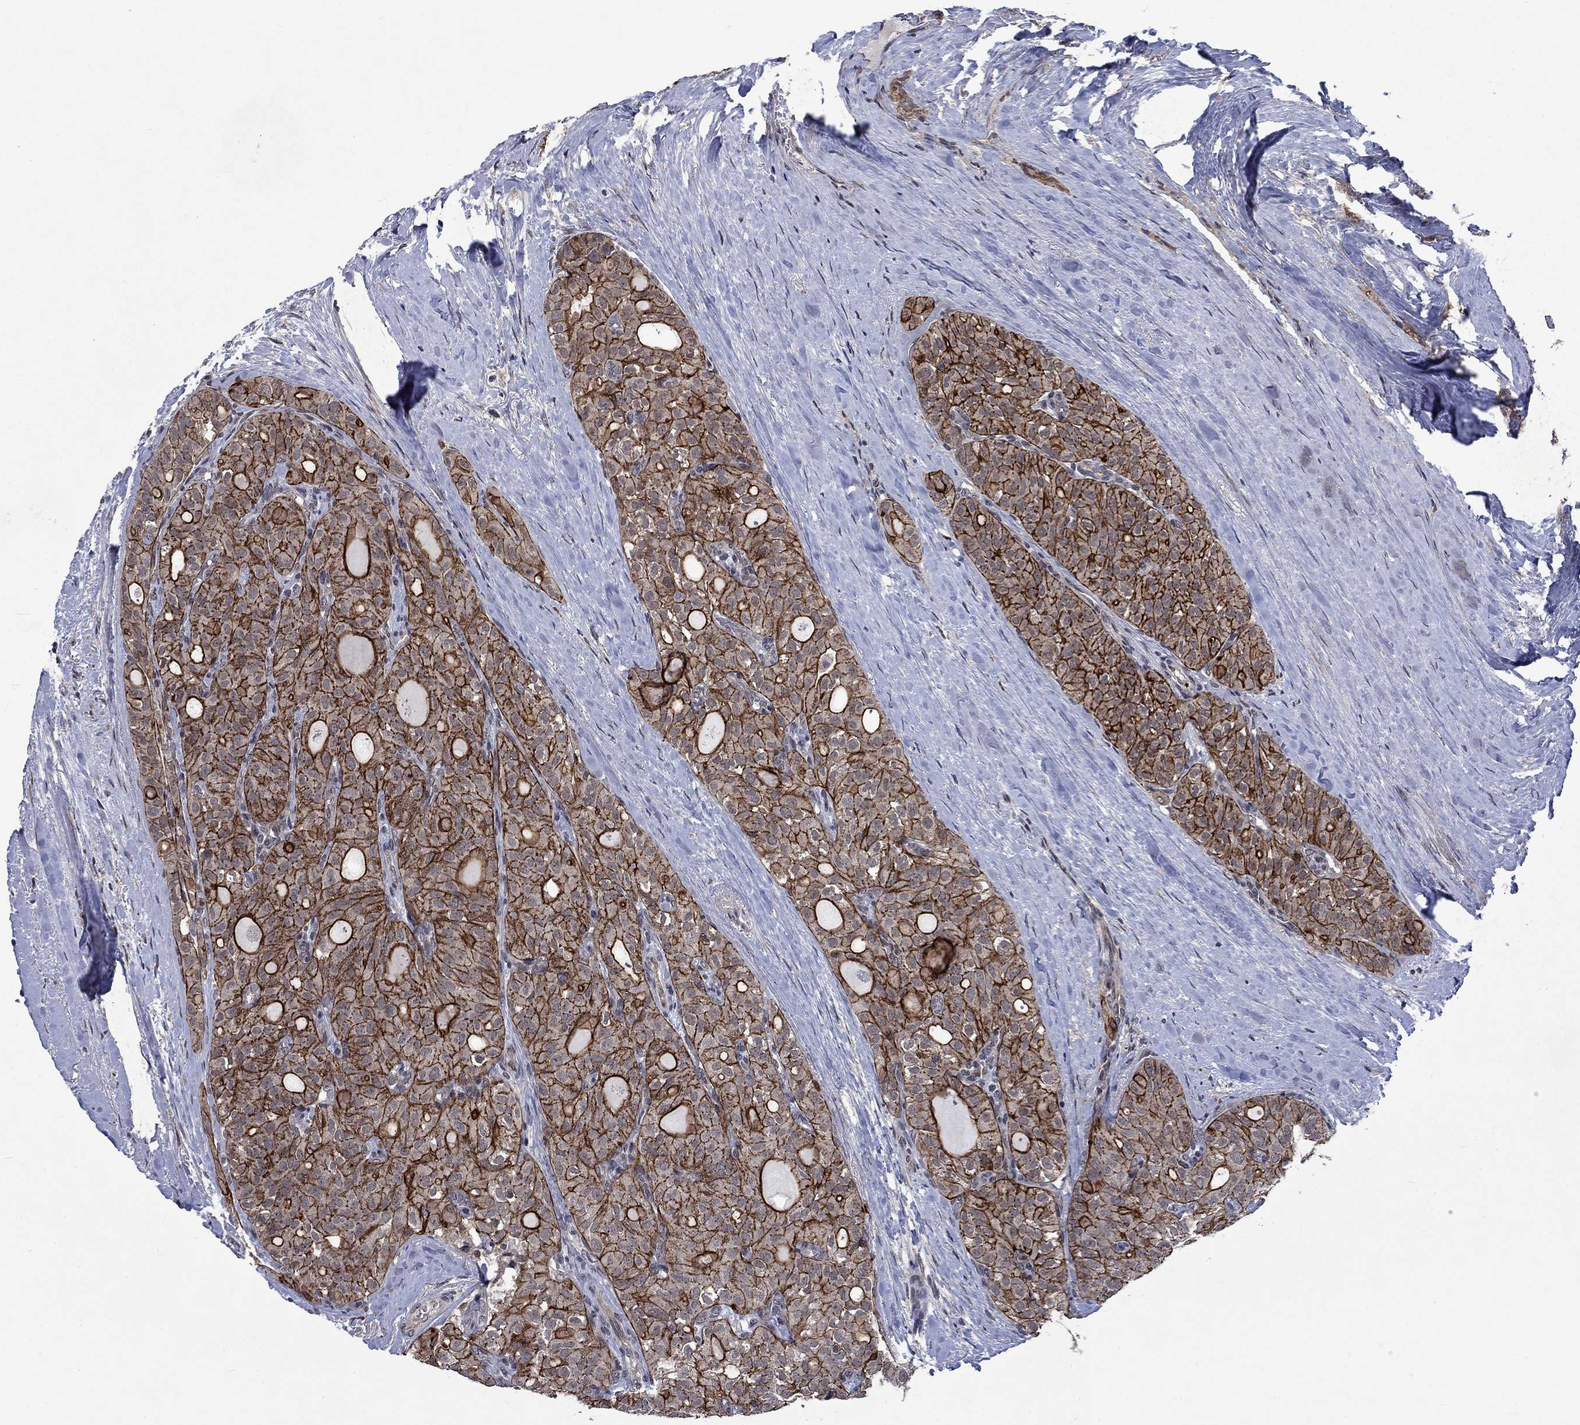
{"staining": {"intensity": "strong", "quantity": ">75%", "location": "cytoplasmic/membranous"}, "tissue": "thyroid cancer", "cell_type": "Tumor cells", "image_type": "cancer", "snomed": [{"axis": "morphology", "description": "Follicular adenoma carcinoma, NOS"}, {"axis": "topography", "description": "Thyroid gland"}], "caption": "The photomicrograph reveals immunohistochemical staining of follicular adenoma carcinoma (thyroid). There is strong cytoplasmic/membranous expression is present in approximately >75% of tumor cells.", "gene": "PPP1R9A", "patient": {"sex": "male", "age": 75}}